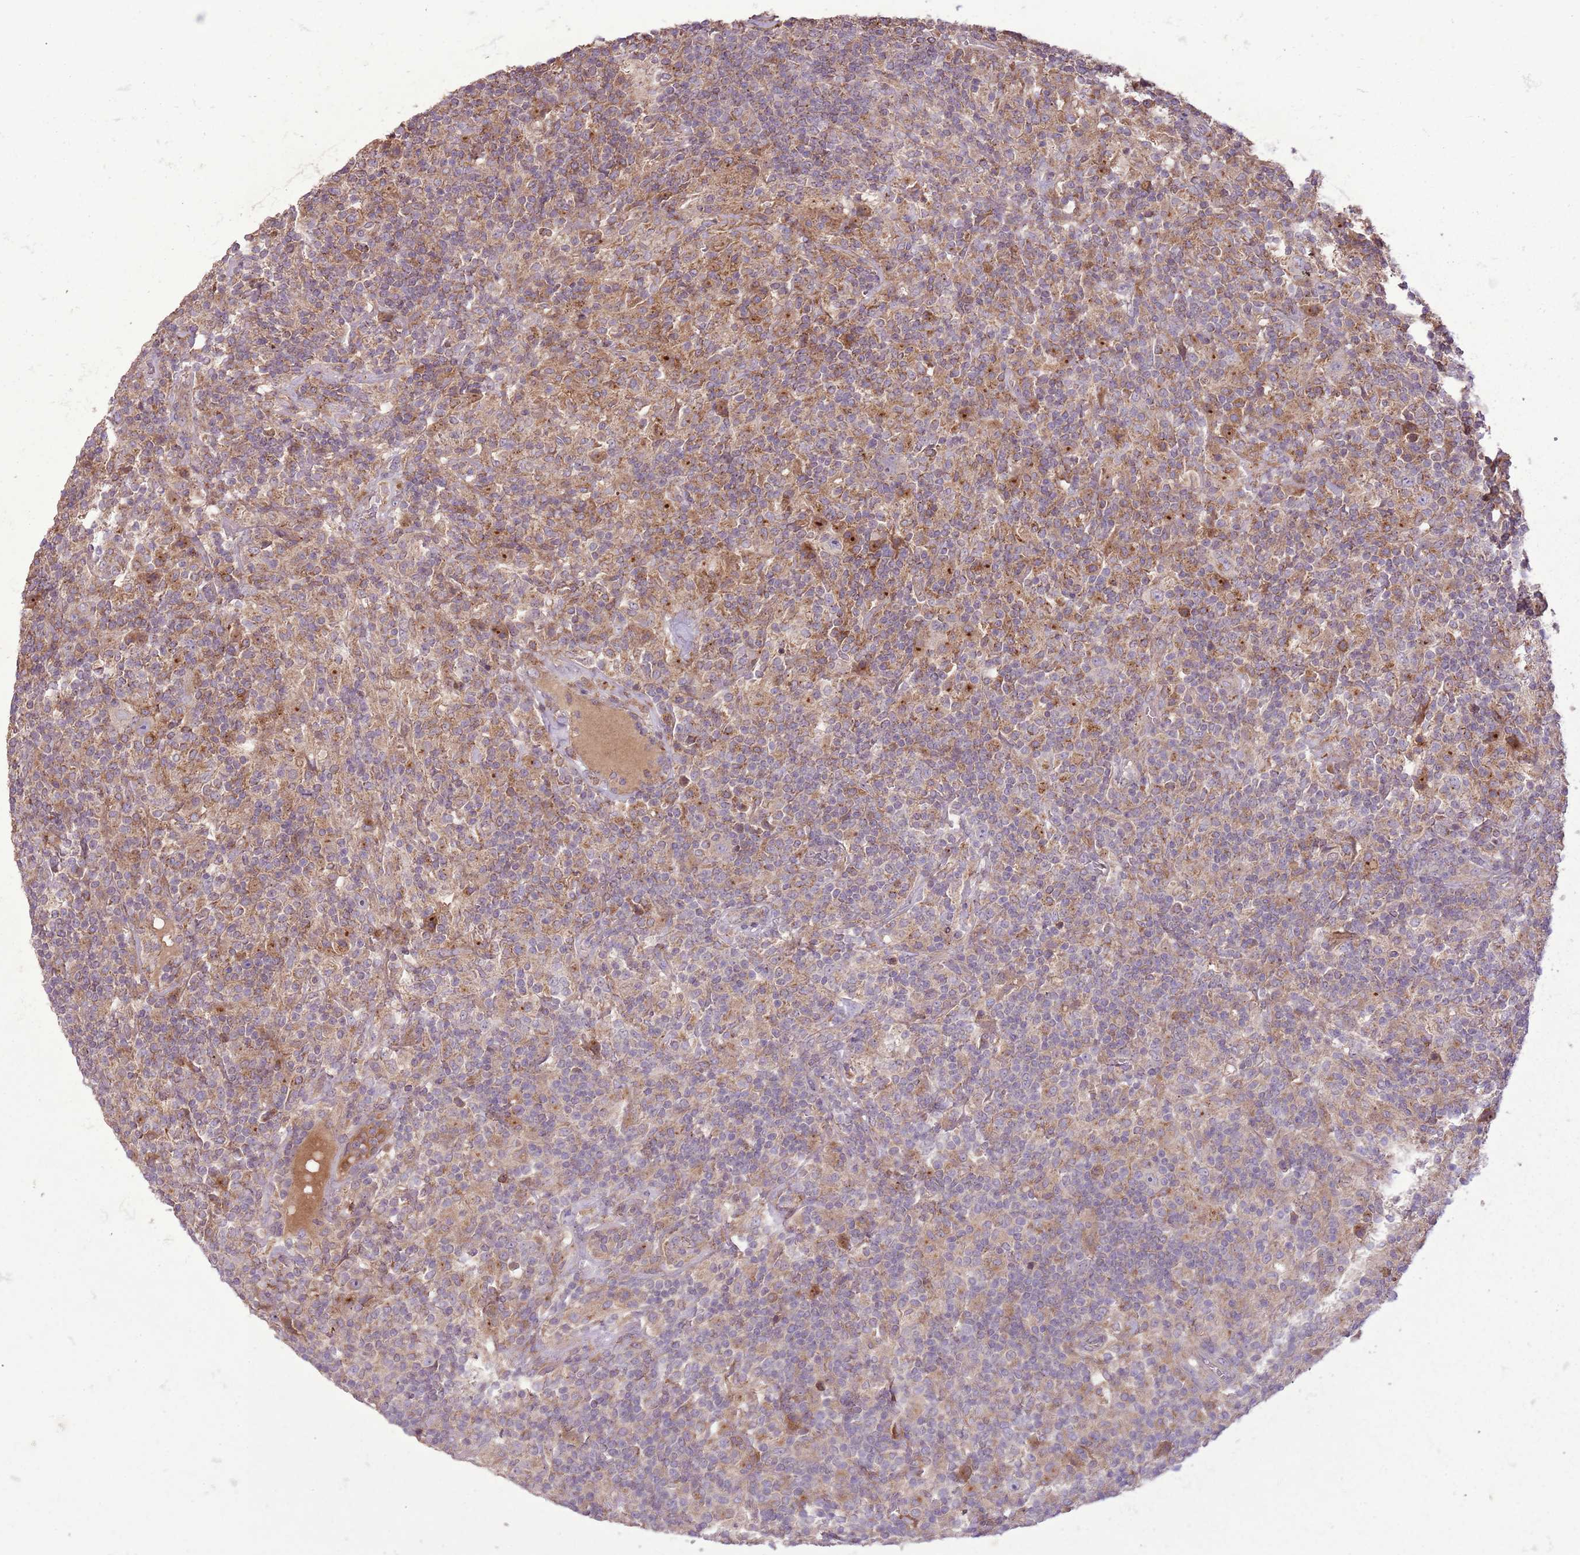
{"staining": {"intensity": "negative", "quantity": "none", "location": "none"}, "tissue": "lymphoma", "cell_type": "Tumor cells", "image_type": "cancer", "snomed": [{"axis": "morphology", "description": "Hodgkin's disease, NOS"}, {"axis": "topography", "description": "Lymph node"}], "caption": "The immunohistochemistry (IHC) image has no significant positivity in tumor cells of Hodgkin's disease tissue.", "gene": "ANKRD24", "patient": {"sex": "male", "age": 70}}